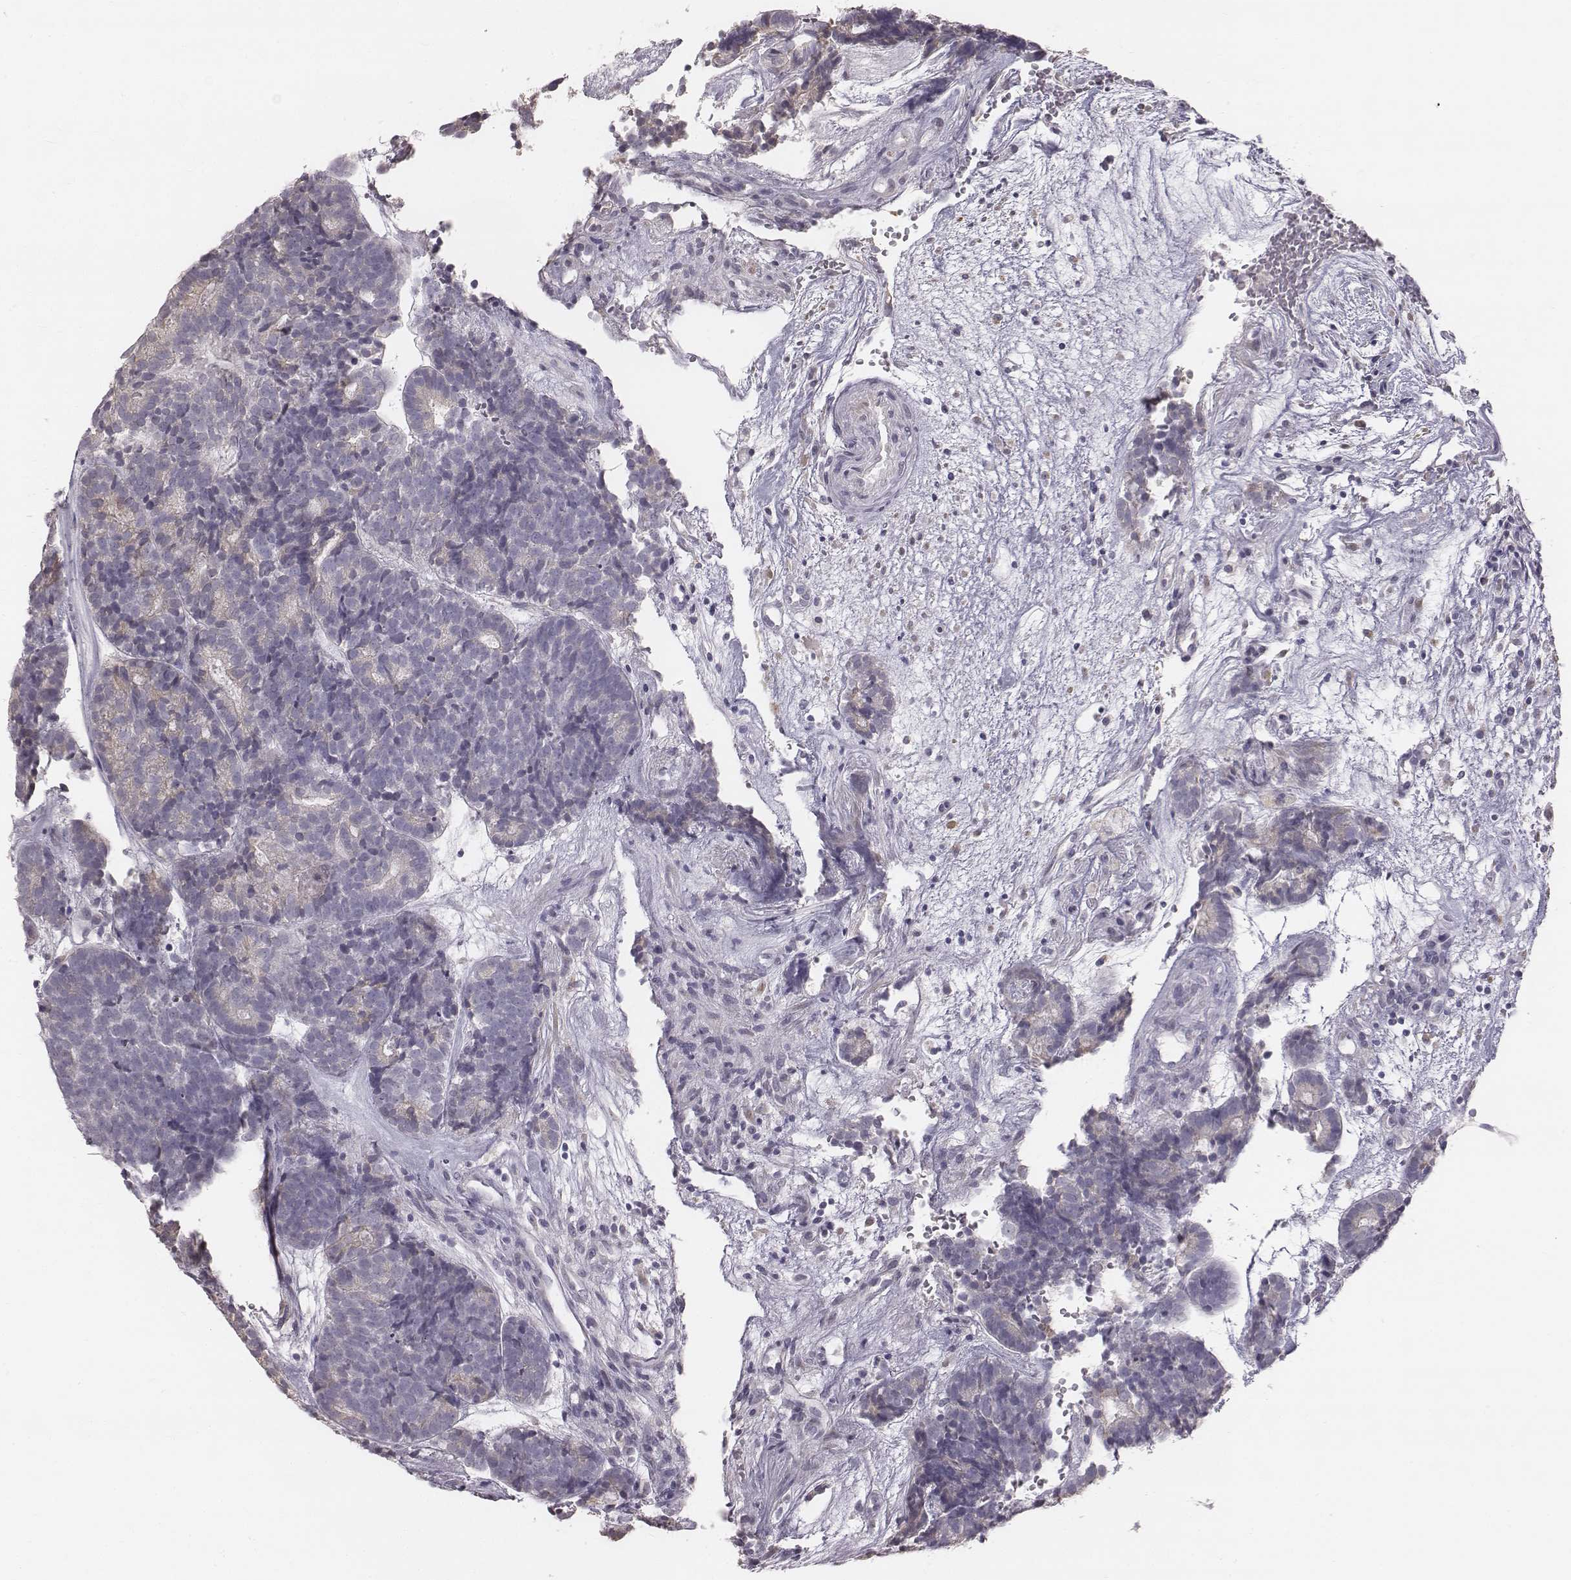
{"staining": {"intensity": "negative", "quantity": "none", "location": "none"}, "tissue": "head and neck cancer", "cell_type": "Tumor cells", "image_type": "cancer", "snomed": [{"axis": "morphology", "description": "Adenocarcinoma, NOS"}, {"axis": "topography", "description": "Head-Neck"}], "caption": "Photomicrograph shows no significant protein staining in tumor cells of head and neck cancer (adenocarcinoma).", "gene": "C6orf58", "patient": {"sex": "female", "age": 81}}